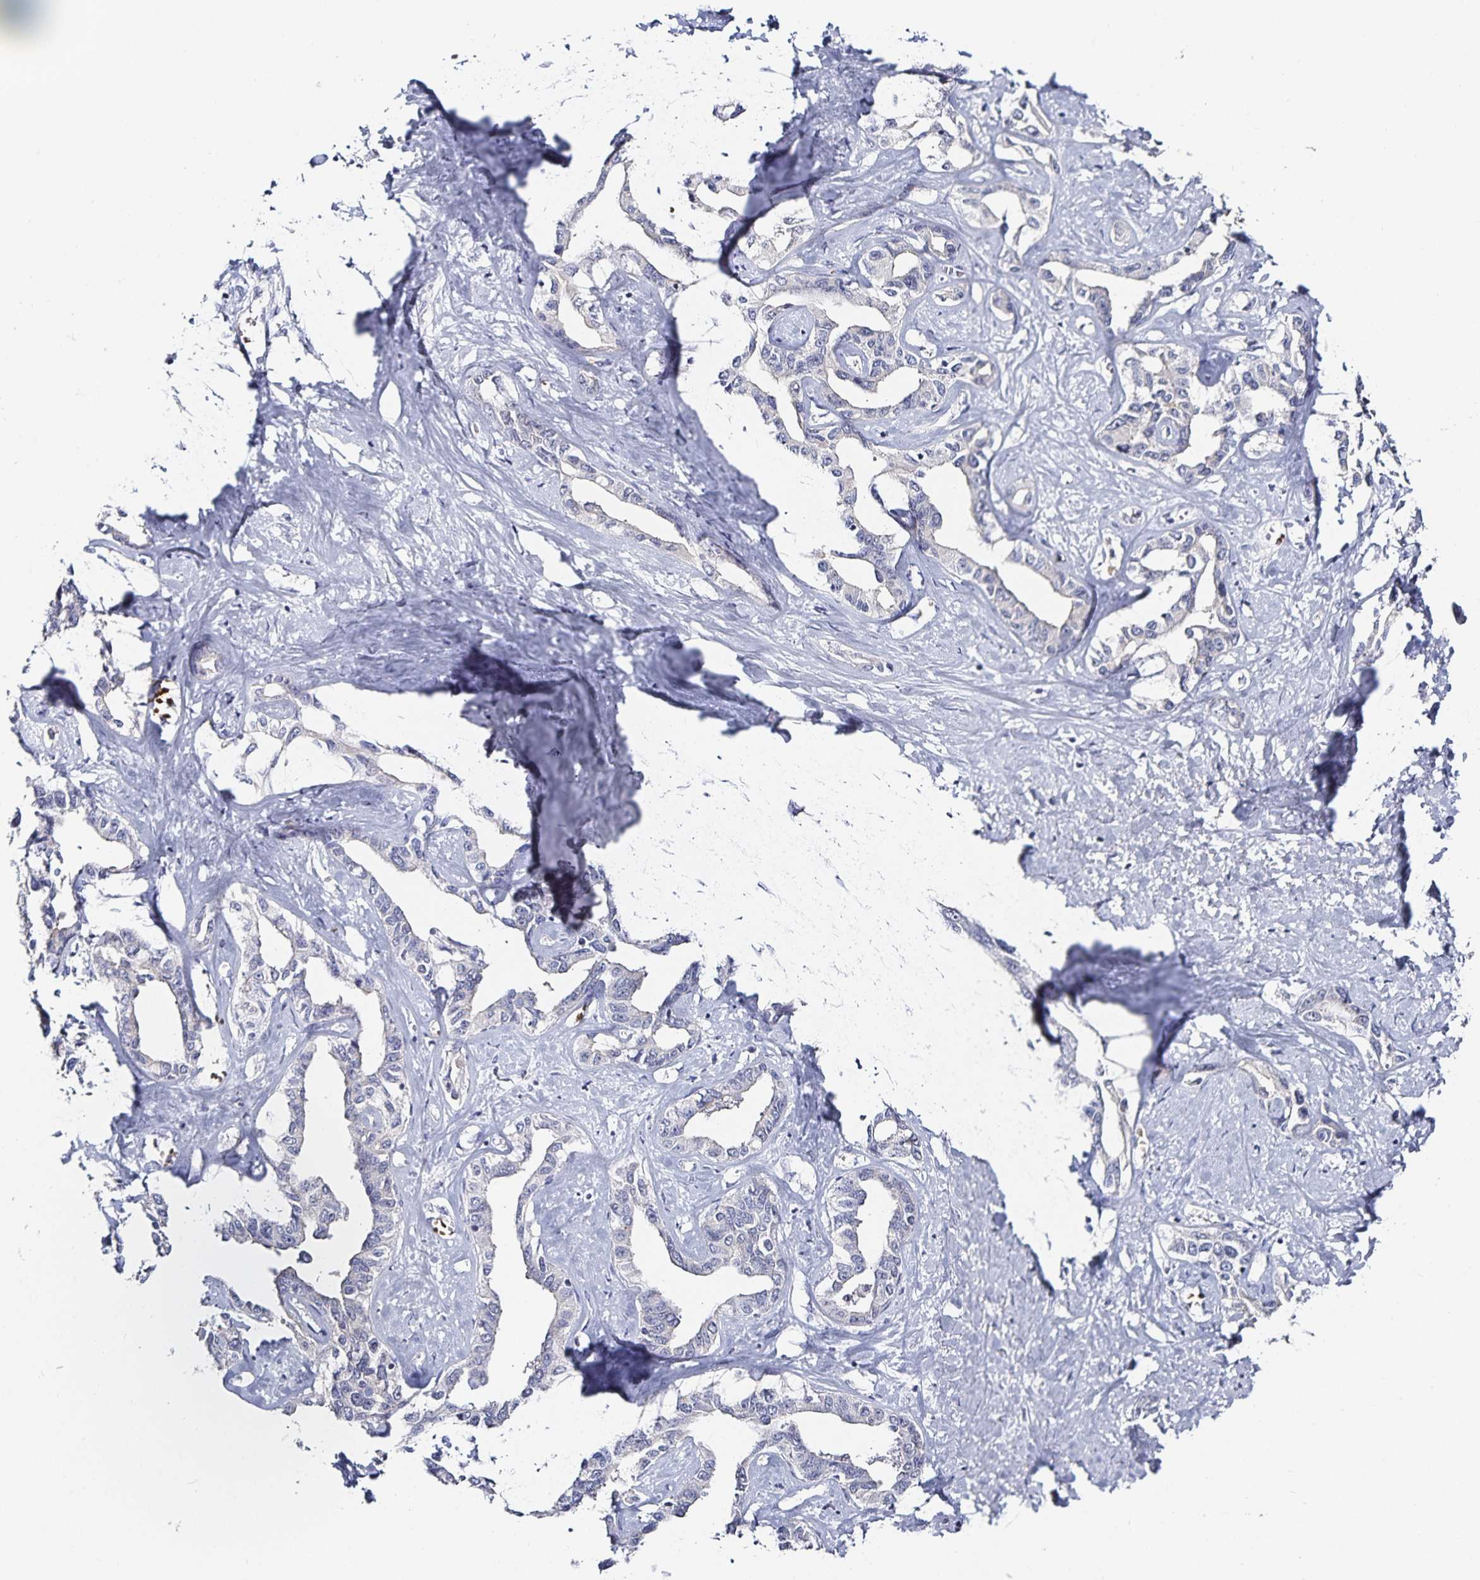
{"staining": {"intensity": "negative", "quantity": "none", "location": "none"}, "tissue": "liver cancer", "cell_type": "Tumor cells", "image_type": "cancer", "snomed": [{"axis": "morphology", "description": "Cholangiocarcinoma"}, {"axis": "topography", "description": "Liver"}], "caption": "High magnification brightfield microscopy of liver cholangiocarcinoma stained with DAB (brown) and counterstained with hematoxylin (blue): tumor cells show no significant staining.", "gene": "TTR", "patient": {"sex": "male", "age": 59}}